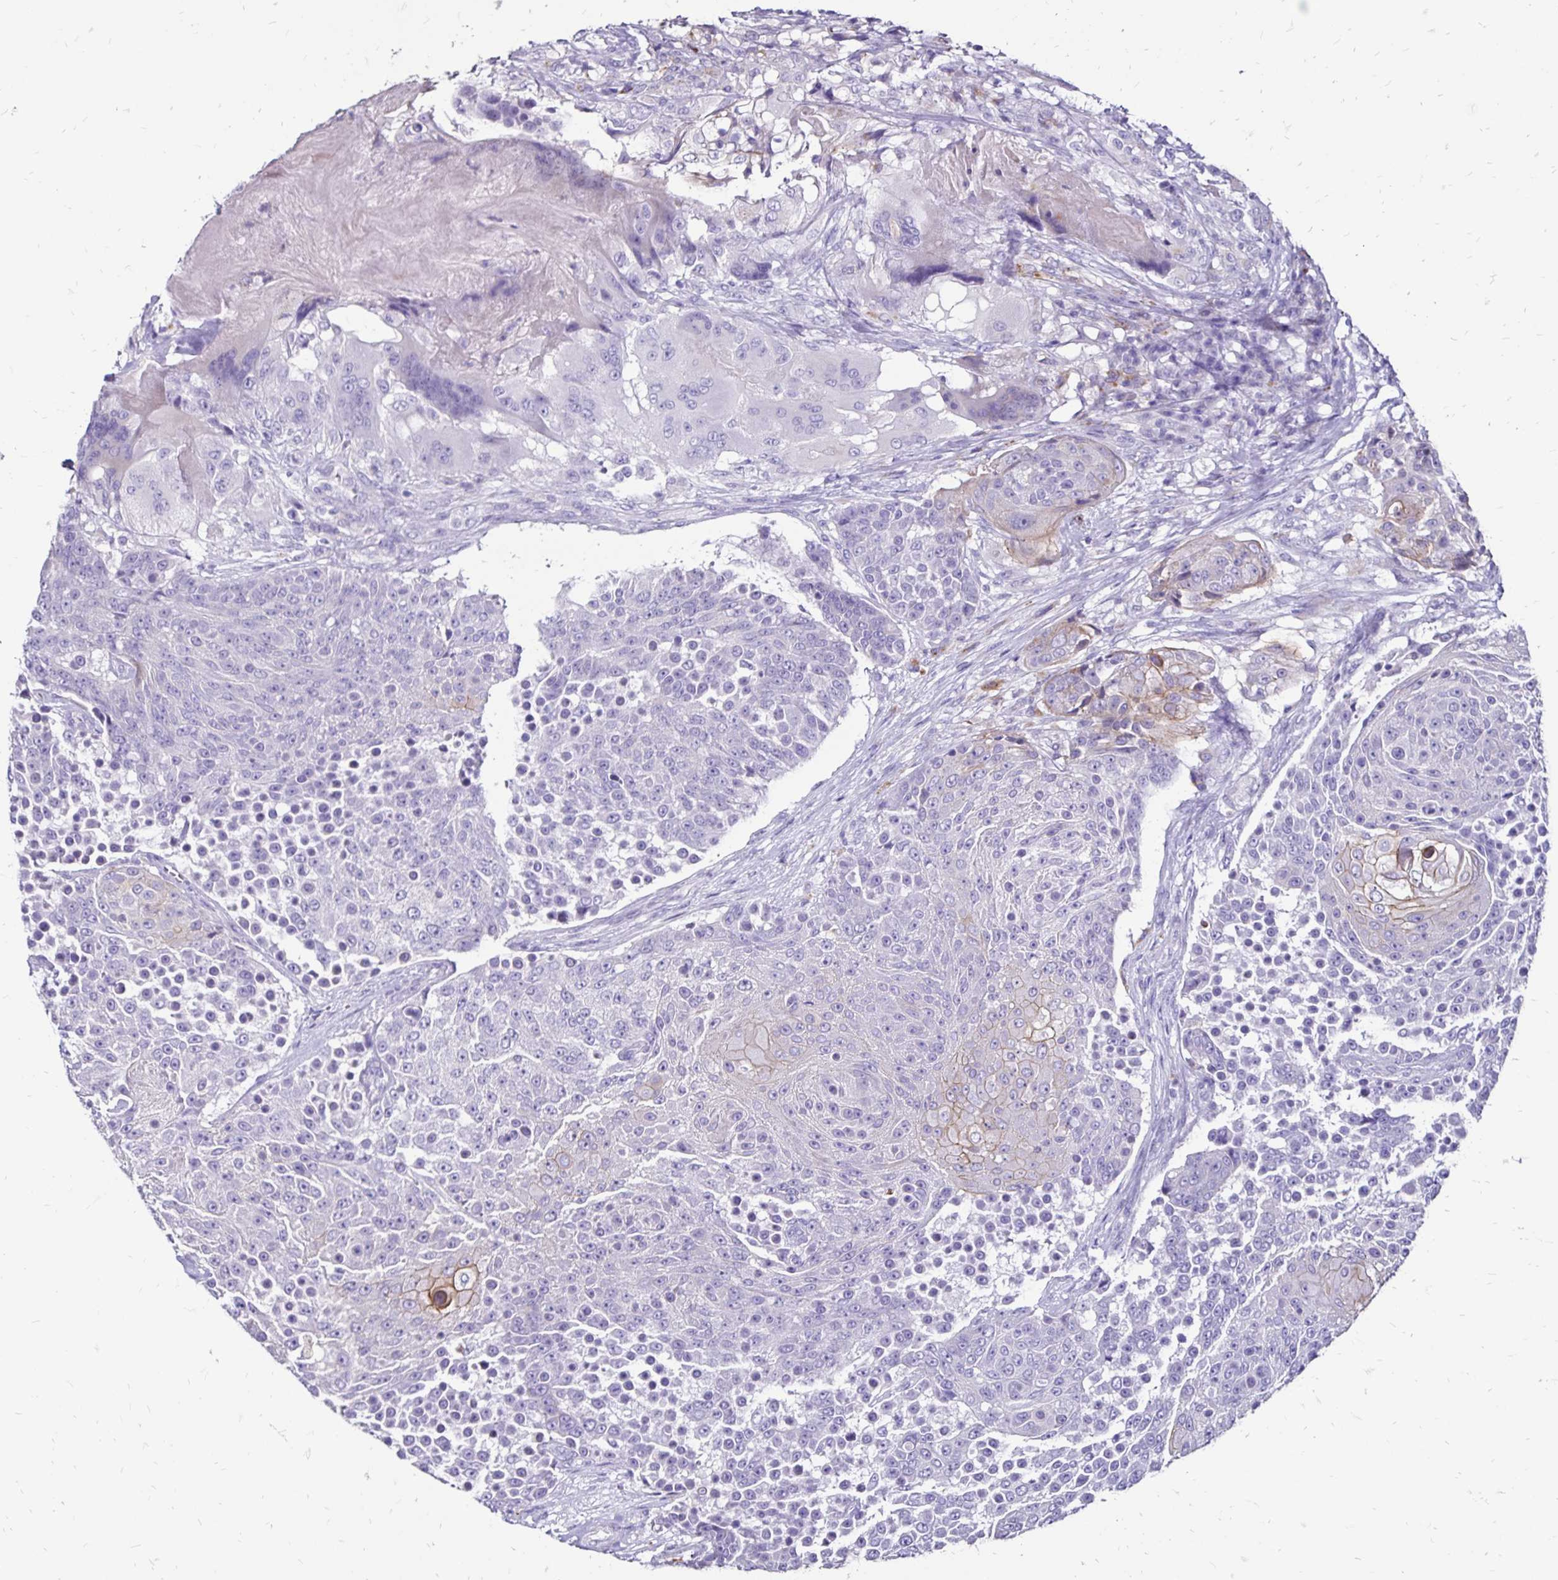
{"staining": {"intensity": "weak", "quantity": "<25%", "location": "cytoplasmic/membranous"}, "tissue": "urothelial cancer", "cell_type": "Tumor cells", "image_type": "cancer", "snomed": [{"axis": "morphology", "description": "Urothelial carcinoma, High grade"}, {"axis": "topography", "description": "Urinary bladder"}], "caption": "IHC image of urothelial cancer stained for a protein (brown), which exhibits no expression in tumor cells.", "gene": "EVPL", "patient": {"sex": "female", "age": 63}}